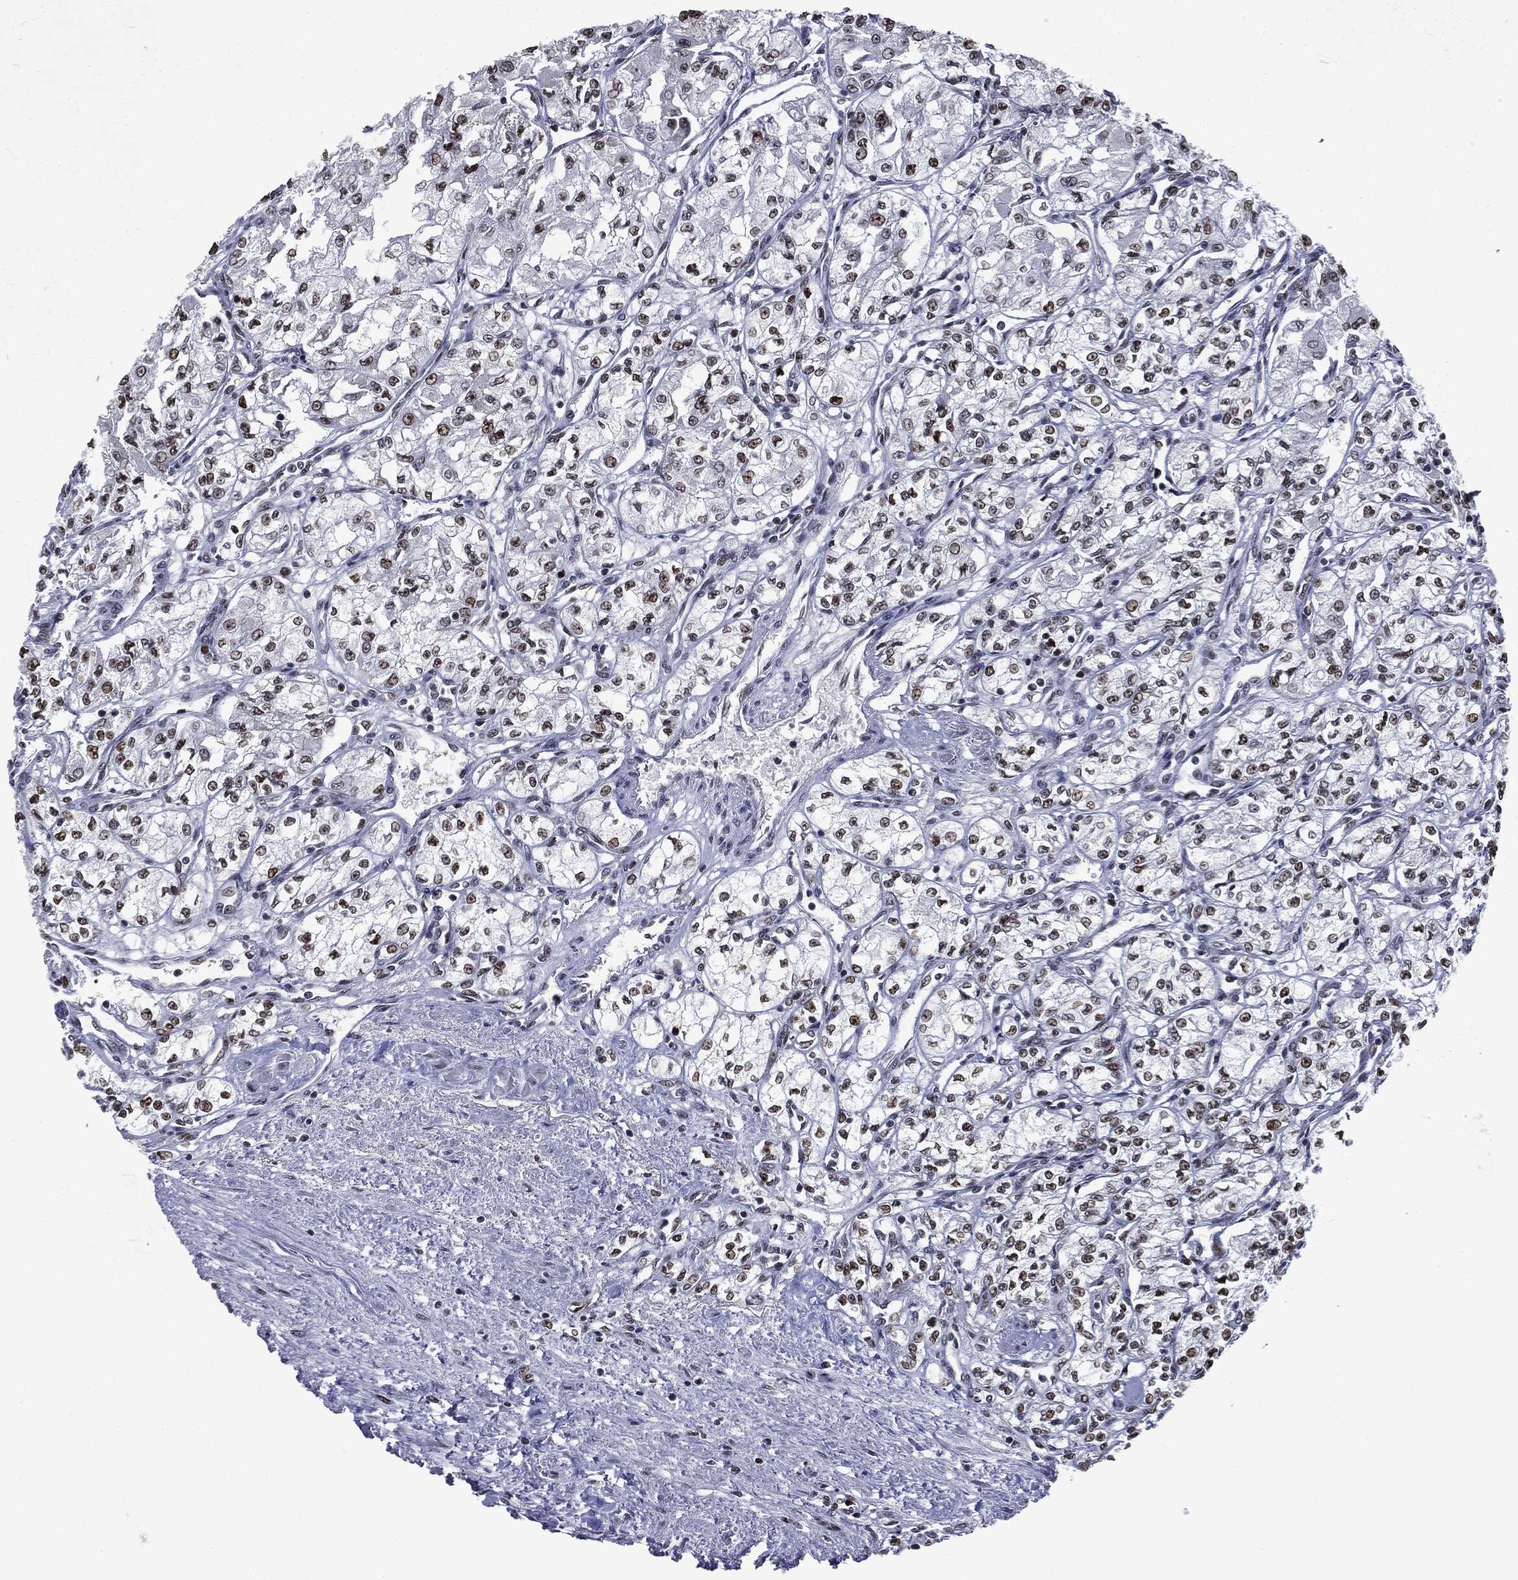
{"staining": {"intensity": "moderate", "quantity": "25%-75%", "location": "nuclear"}, "tissue": "renal cancer", "cell_type": "Tumor cells", "image_type": "cancer", "snomed": [{"axis": "morphology", "description": "Adenocarcinoma, NOS"}, {"axis": "topography", "description": "Kidney"}], "caption": "Renal cancer (adenocarcinoma) stained with a brown dye displays moderate nuclear positive staining in approximately 25%-75% of tumor cells.", "gene": "MSH2", "patient": {"sex": "male", "age": 59}}